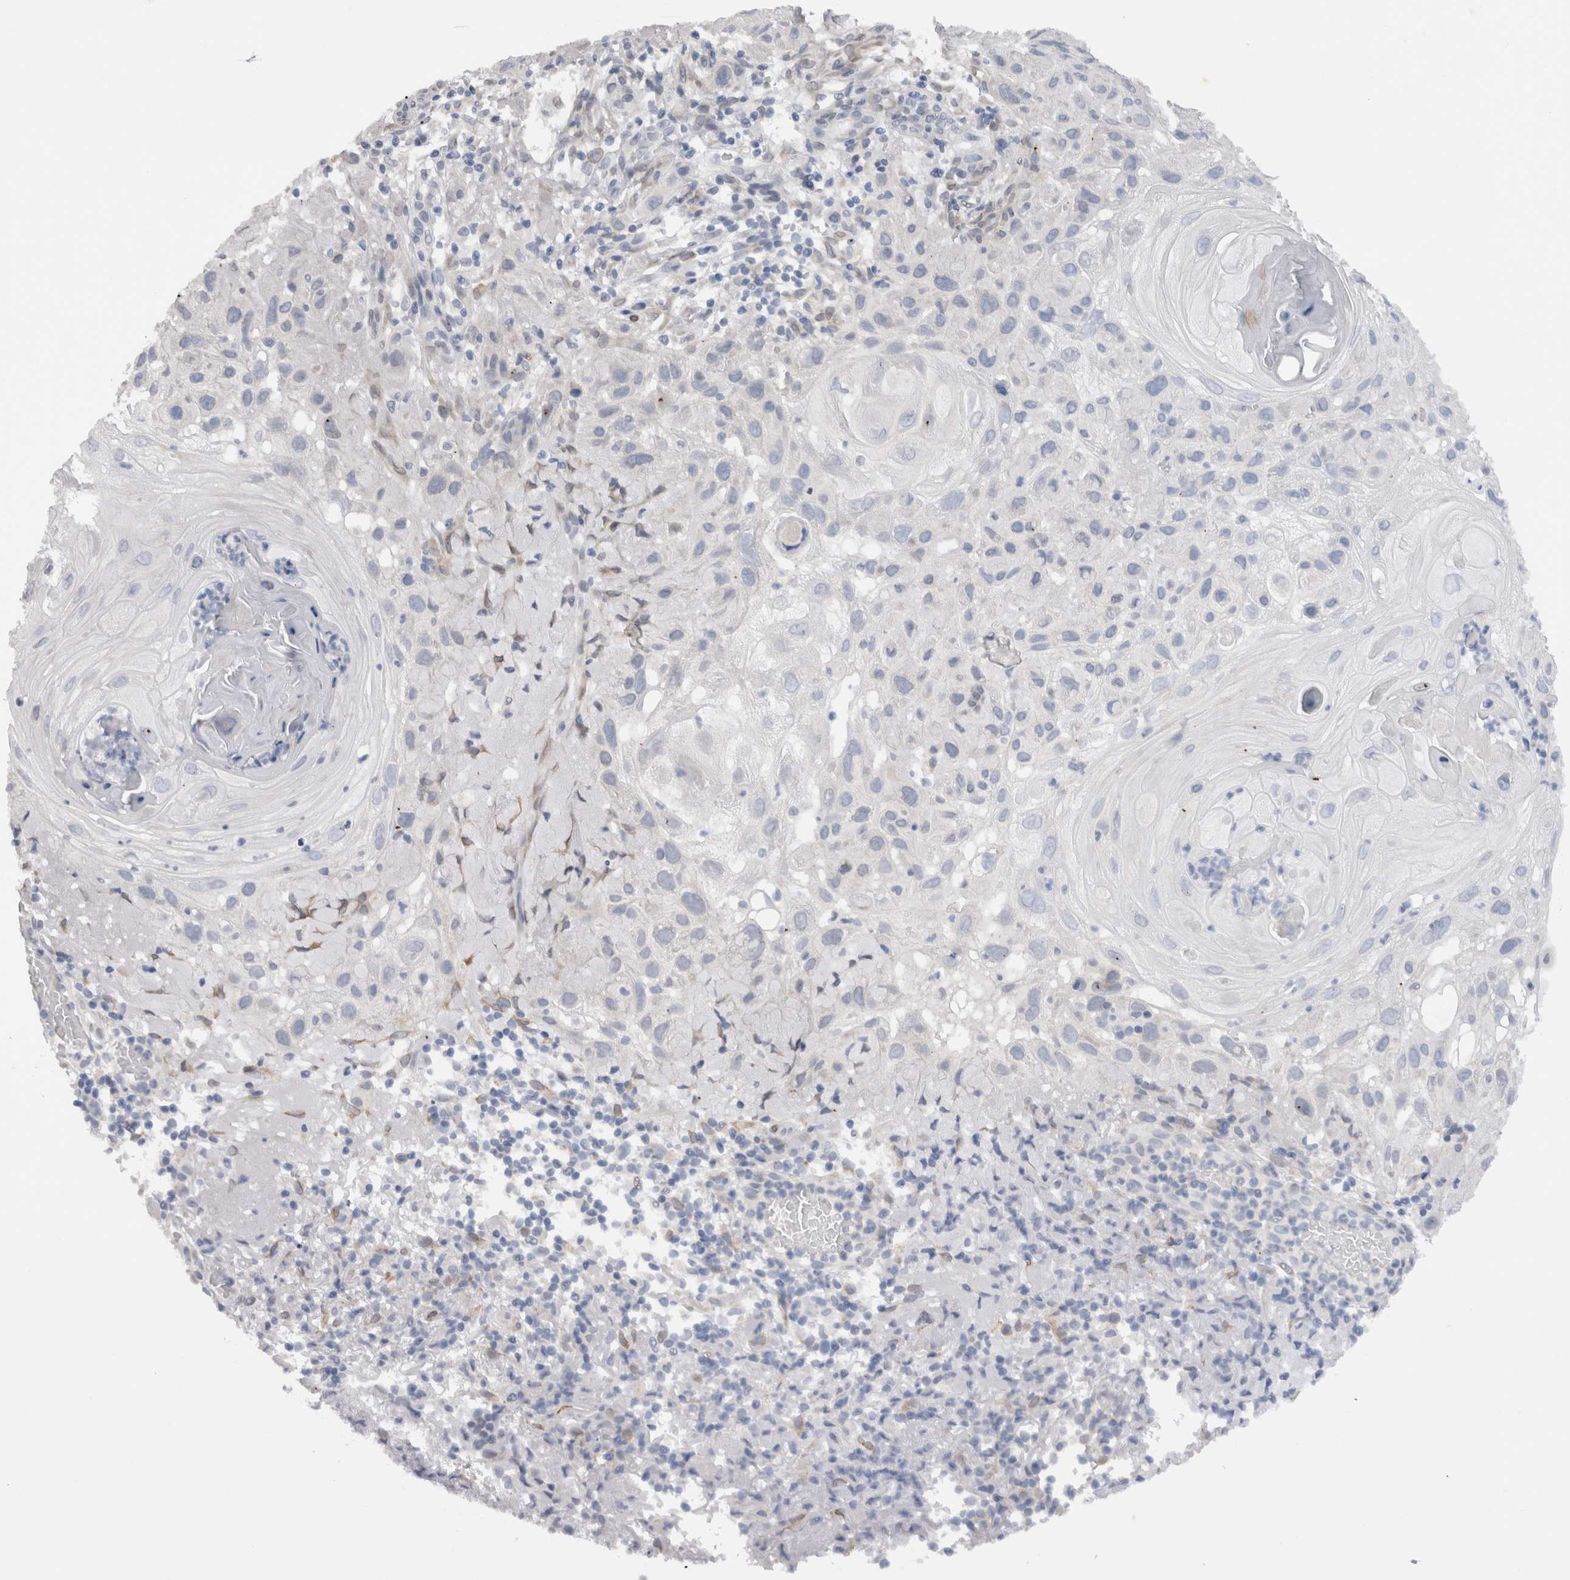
{"staining": {"intensity": "negative", "quantity": "none", "location": "none"}, "tissue": "skin cancer", "cell_type": "Tumor cells", "image_type": "cancer", "snomed": [{"axis": "morphology", "description": "Squamous cell carcinoma, NOS"}, {"axis": "topography", "description": "Skin"}], "caption": "Tumor cells are negative for protein expression in human skin cancer. (Brightfield microscopy of DAB immunohistochemistry at high magnification).", "gene": "VCPIP1", "patient": {"sex": "female", "age": 96}}